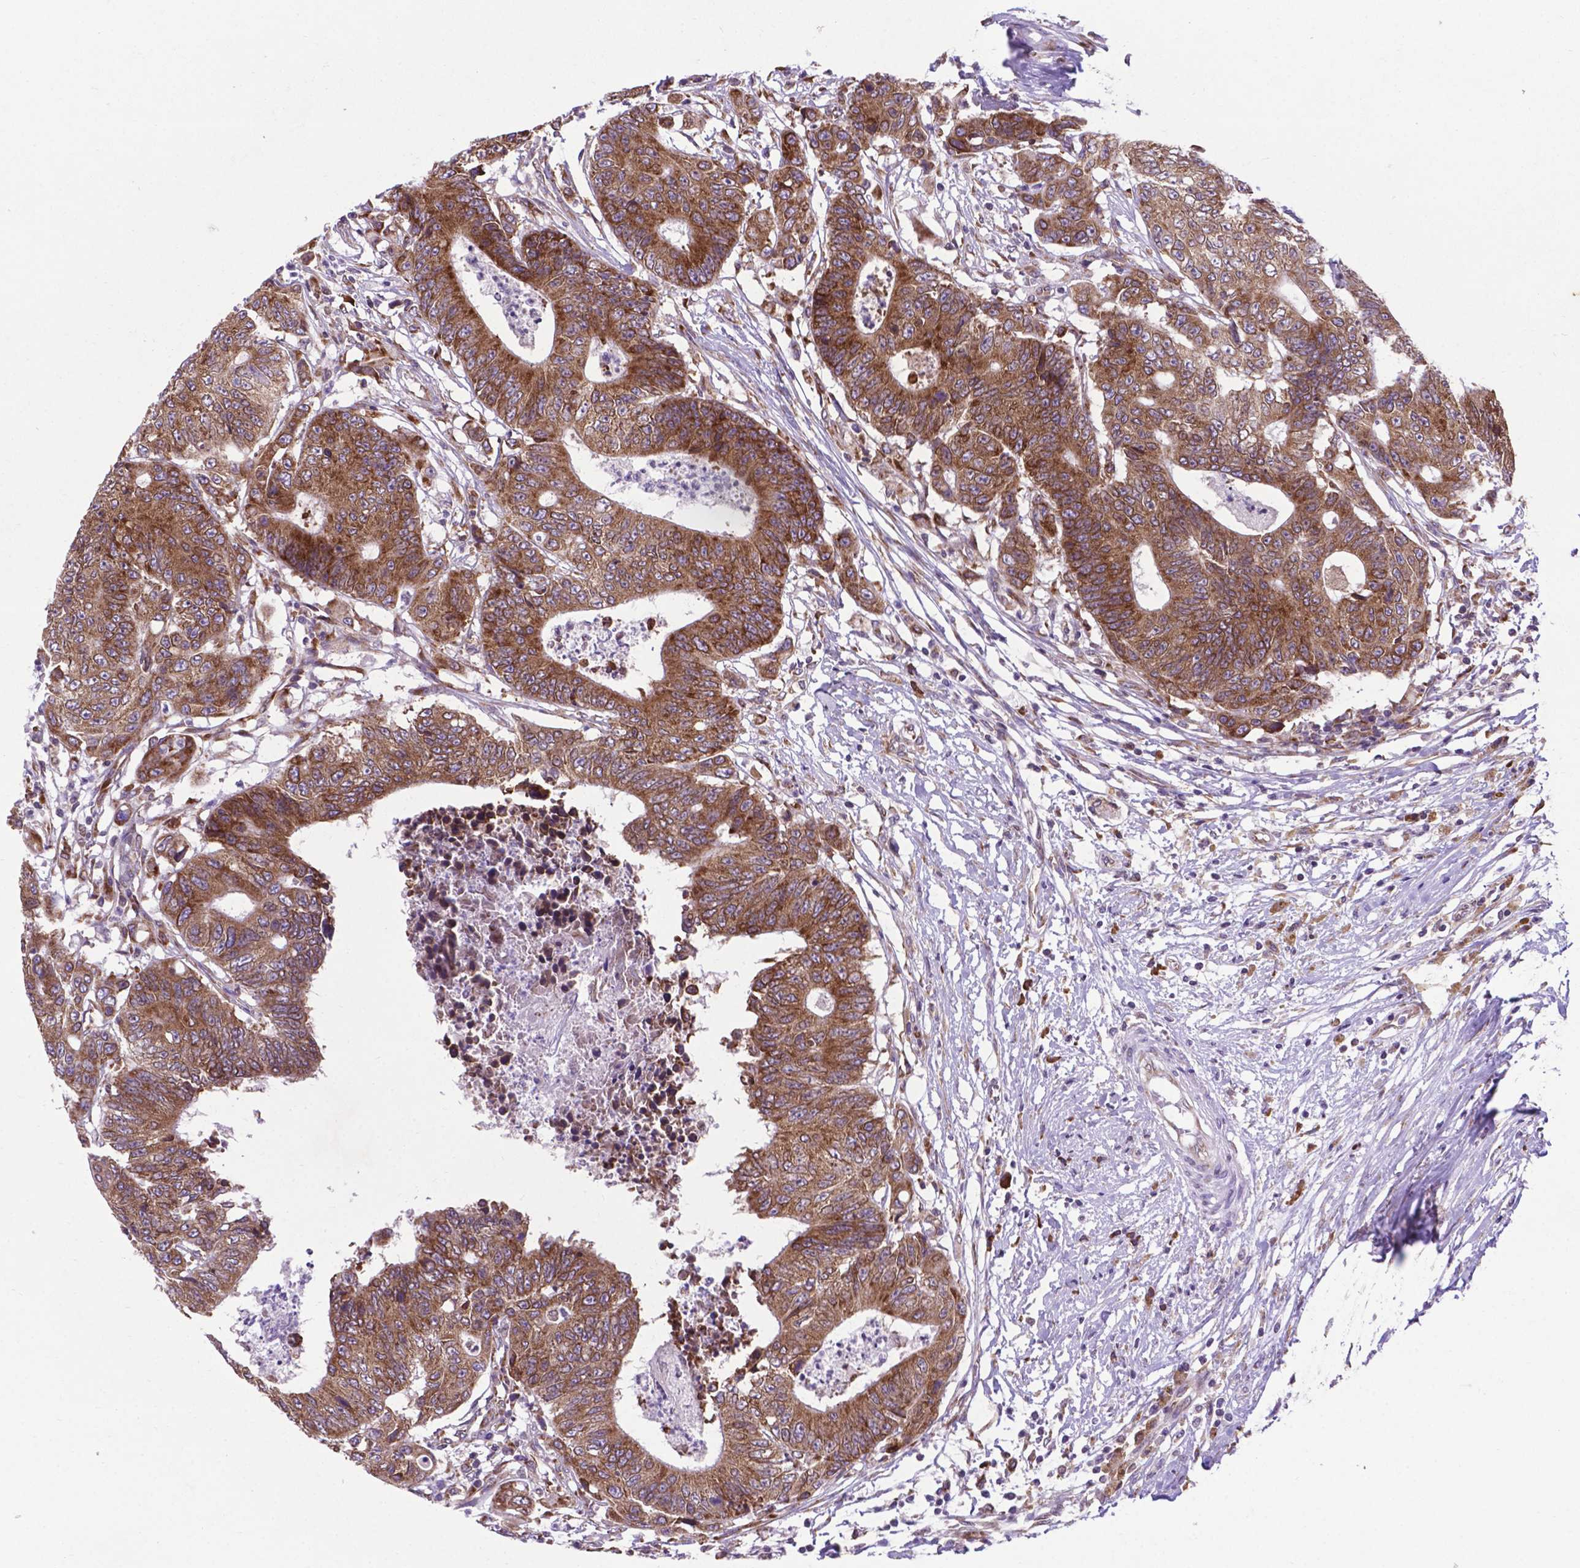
{"staining": {"intensity": "moderate", "quantity": ">75%", "location": "cytoplasmic/membranous"}, "tissue": "colorectal cancer", "cell_type": "Tumor cells", "image_type": "cancer", "snomed": [{"axis": "morphology", "description": "Adenocarcinoma, NOS"}, {"axis": "topography", "description": "Colon"}], "caption": "An immunohistochemistry (IHC) micrograph of tumor tissue is shown. Protein staining in brown labels moderate cytoplasmic/membranous positivity in colorectal cancer (adenocarcinoma) within tumor cells.", "gene": "WDR83OS", "patient": {"sex": "female", "age": 48}}